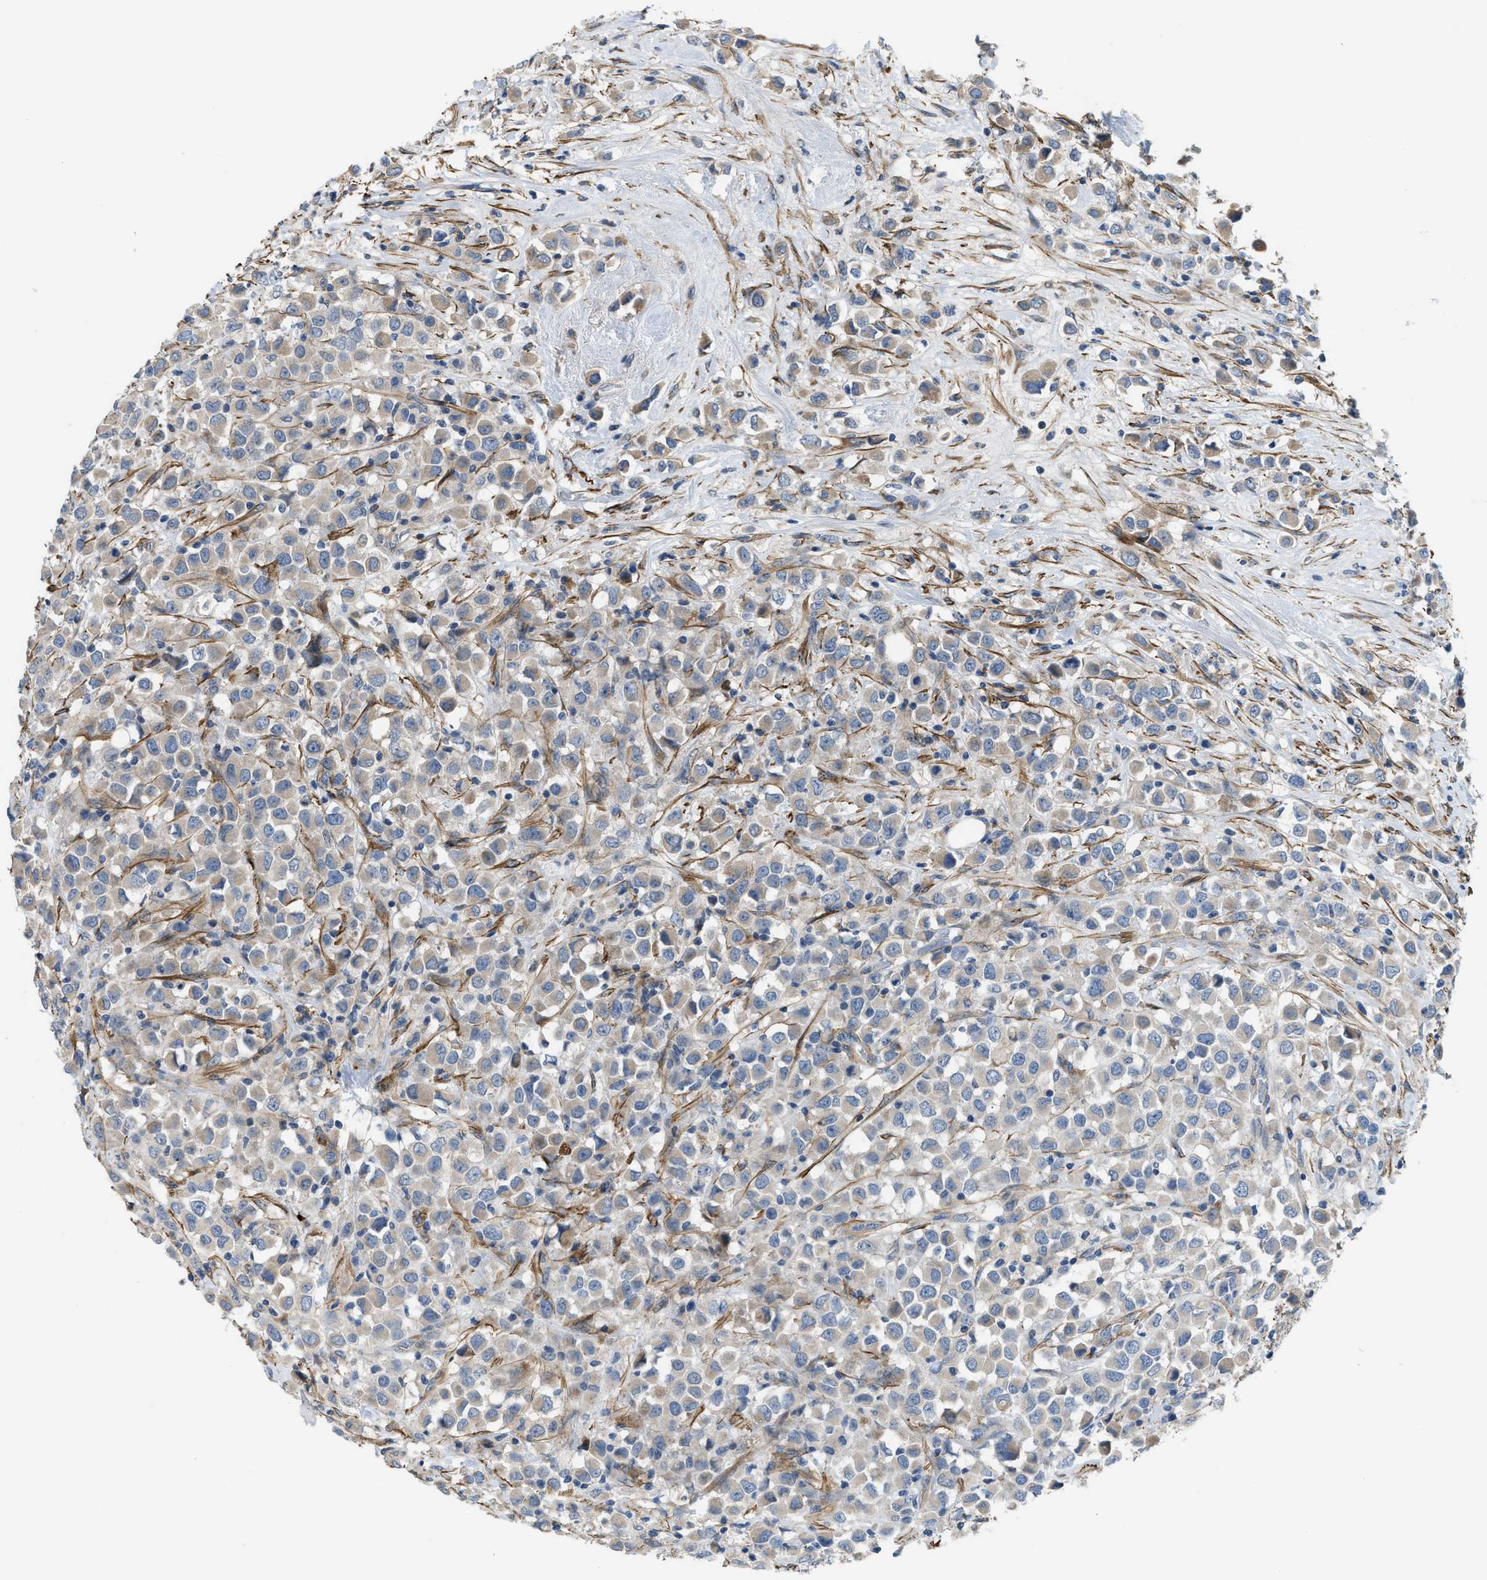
{"staining": {"intensity": "moderate", "quantity": "<25%", "location": "cytoplasmic/membranous"}, "tissue": "breast cancer", "cell_type": "Tumor cells", "image_type": "cancer", "snomed": [{"axis": "morphology", "description": "Duct carcinoma"}, {"axis": "topography", "description": "Breast"}], "caption": "Intraductal carcinoma (breast) stained with a brown dye displays moderate cytoplasmic/membranous positive expression in approximately <25% of tumor cells.", "gene": "BMPR1A", "patient": {"sex": "female", "age": 61}}